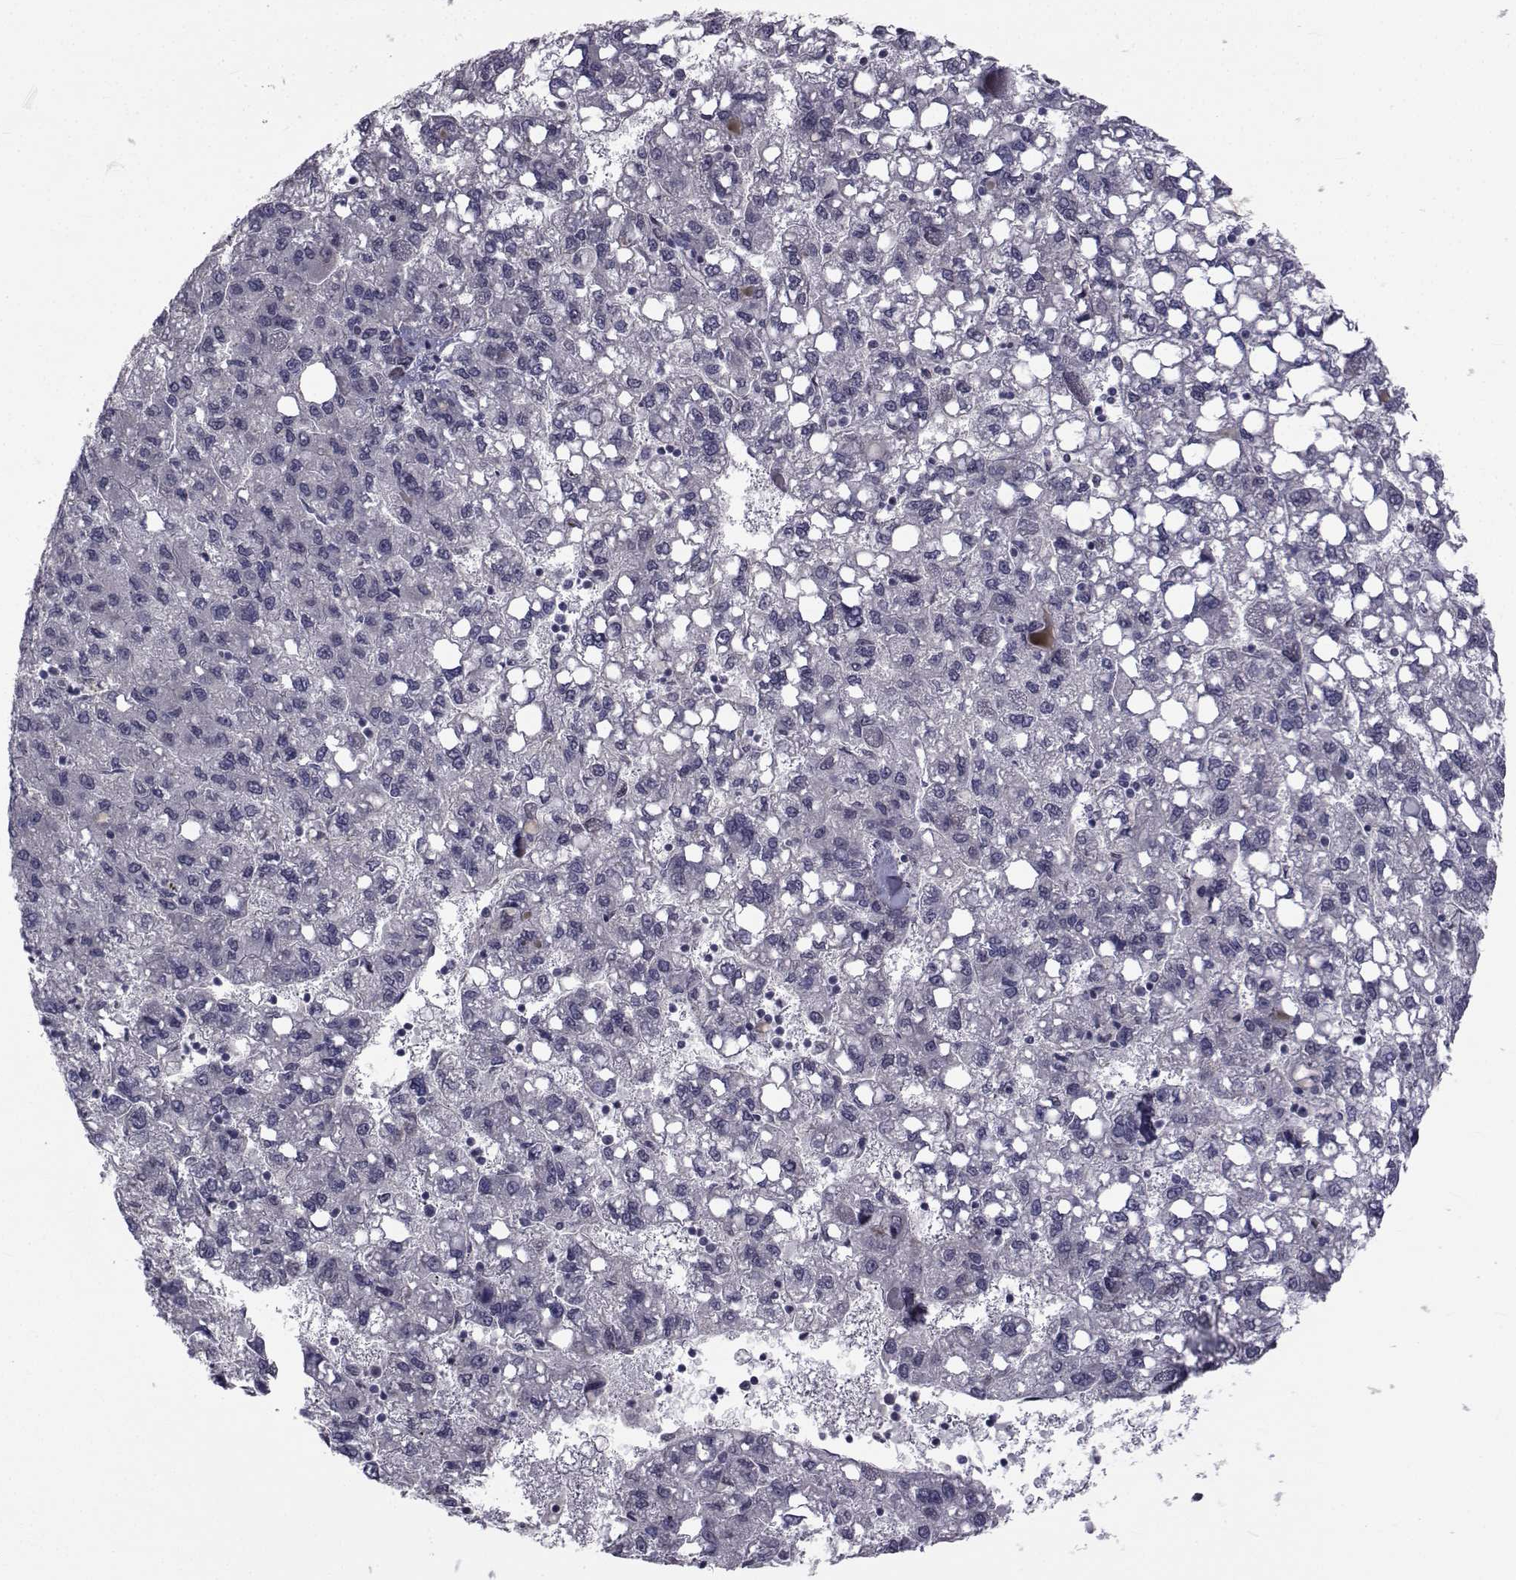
{"staining": {"intensity": "negative", "quantity": "none", "location": "none"}, "tissue": "liver cancer", "cell_type": "Tumor cells", "image_type": "cancer", "snomed": [{"axis": "morphology", "description": "Carcinoma, Hepatocellular, NOS"}, {"axis": "topography", "description": "Liver"}], "caption": "Tumor cells are negative for brown protein staining in liver cancer (hepatocellular carcinoma).", "gene": "CFAP74", "patient": {"sex": "female", "age": 82}}